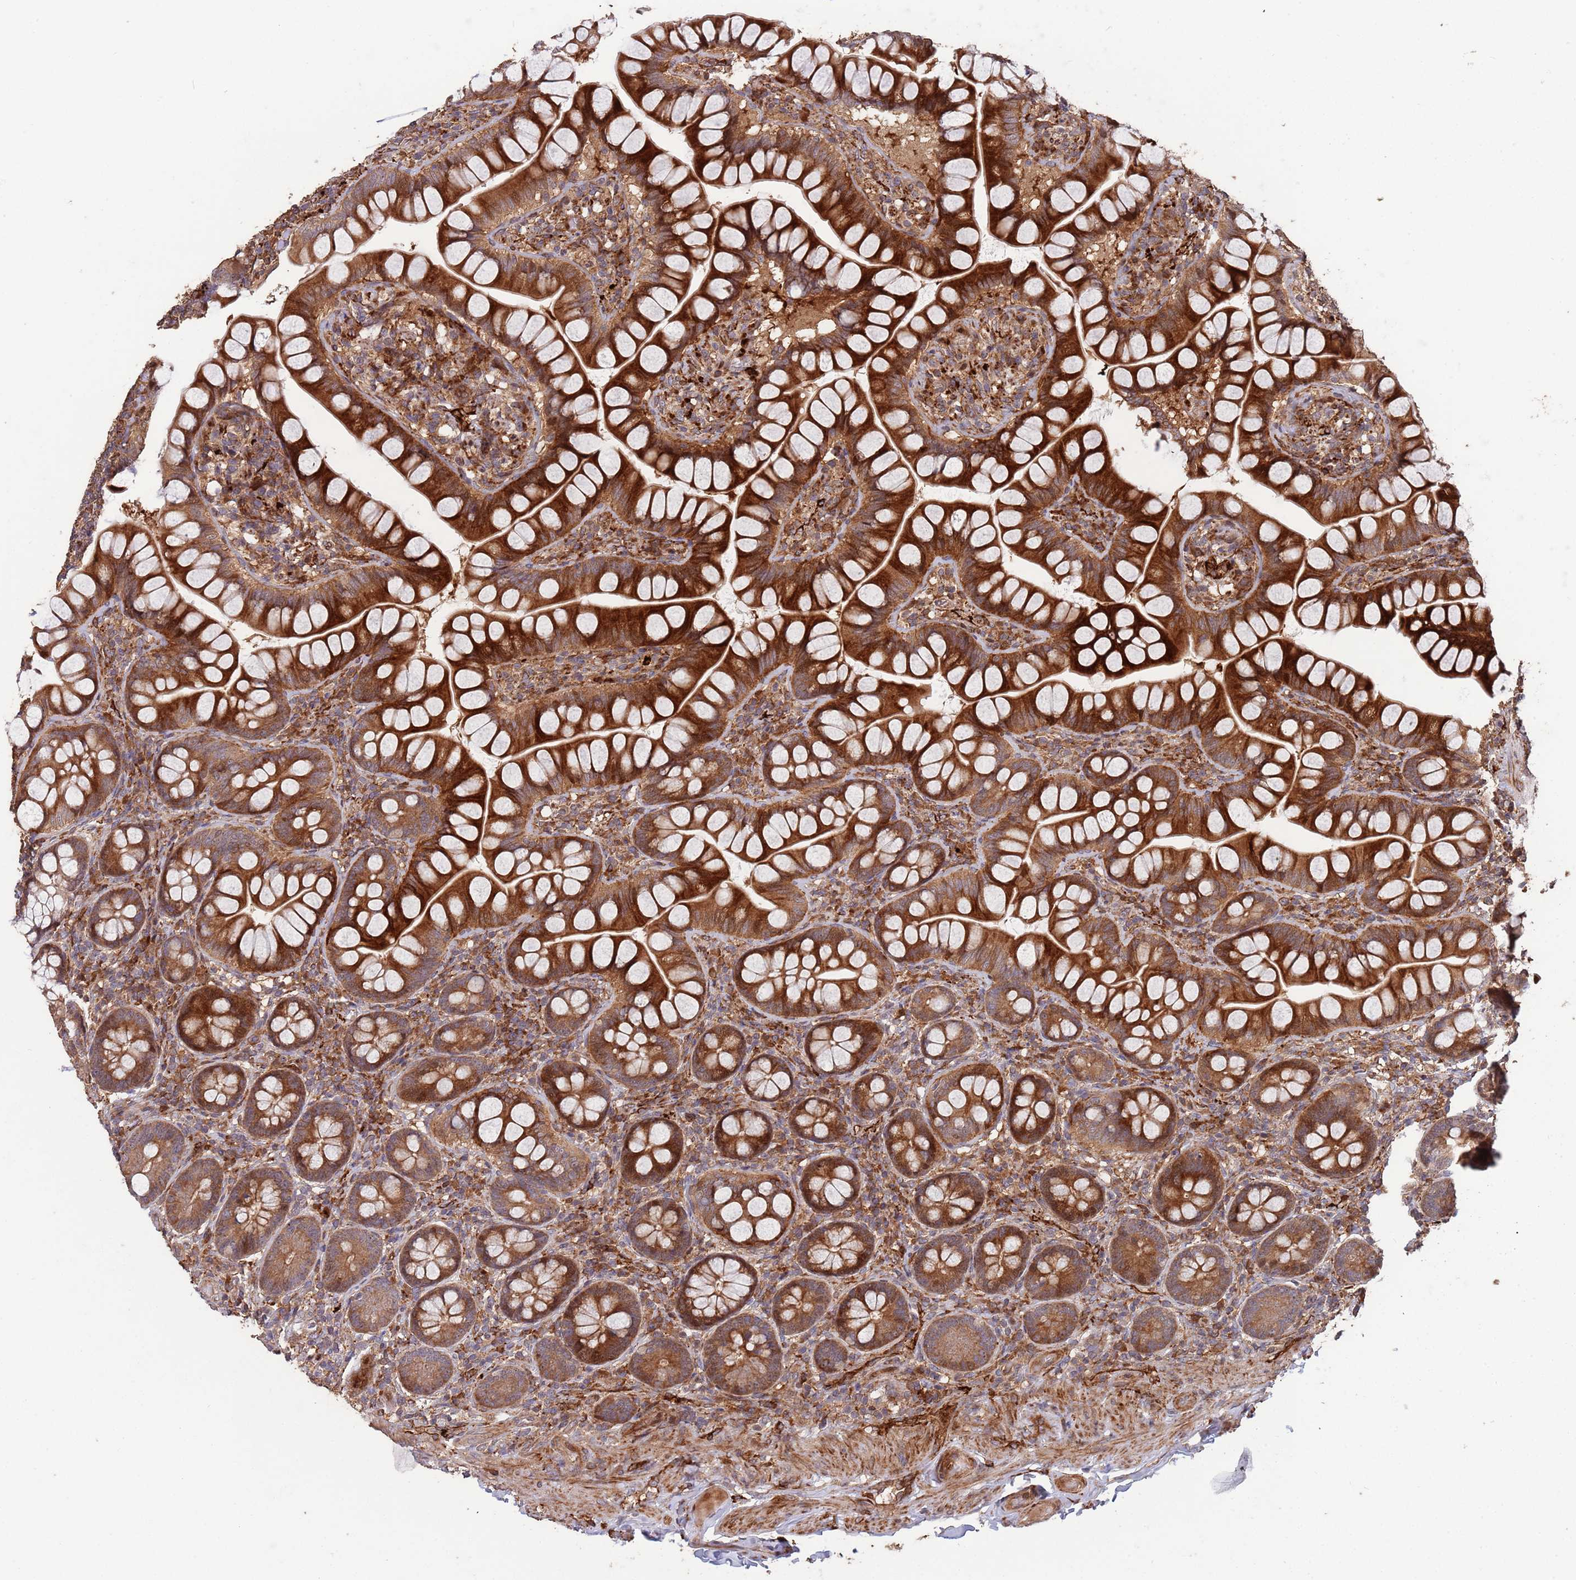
{"staining": {"intensity": "strong", "quantity": ">75%", "location": "cytoplasmic/membranous"}, "tissue": "small intestine", "cell_type": "Glandular cells", "image_type": "normal", "snomed": [{"axis": "morphology", "description": "Normal tissue, NOS"}, {"axis": "topography", "description": "Small intestine"}], "caption": "Protein analysis of unremarkable small intestine shows strong cytoplasmic/membranous staining in about >75% of glandular cells.", "gene": "ZNF428", "patient": {"sex": "male", "age": 70}}